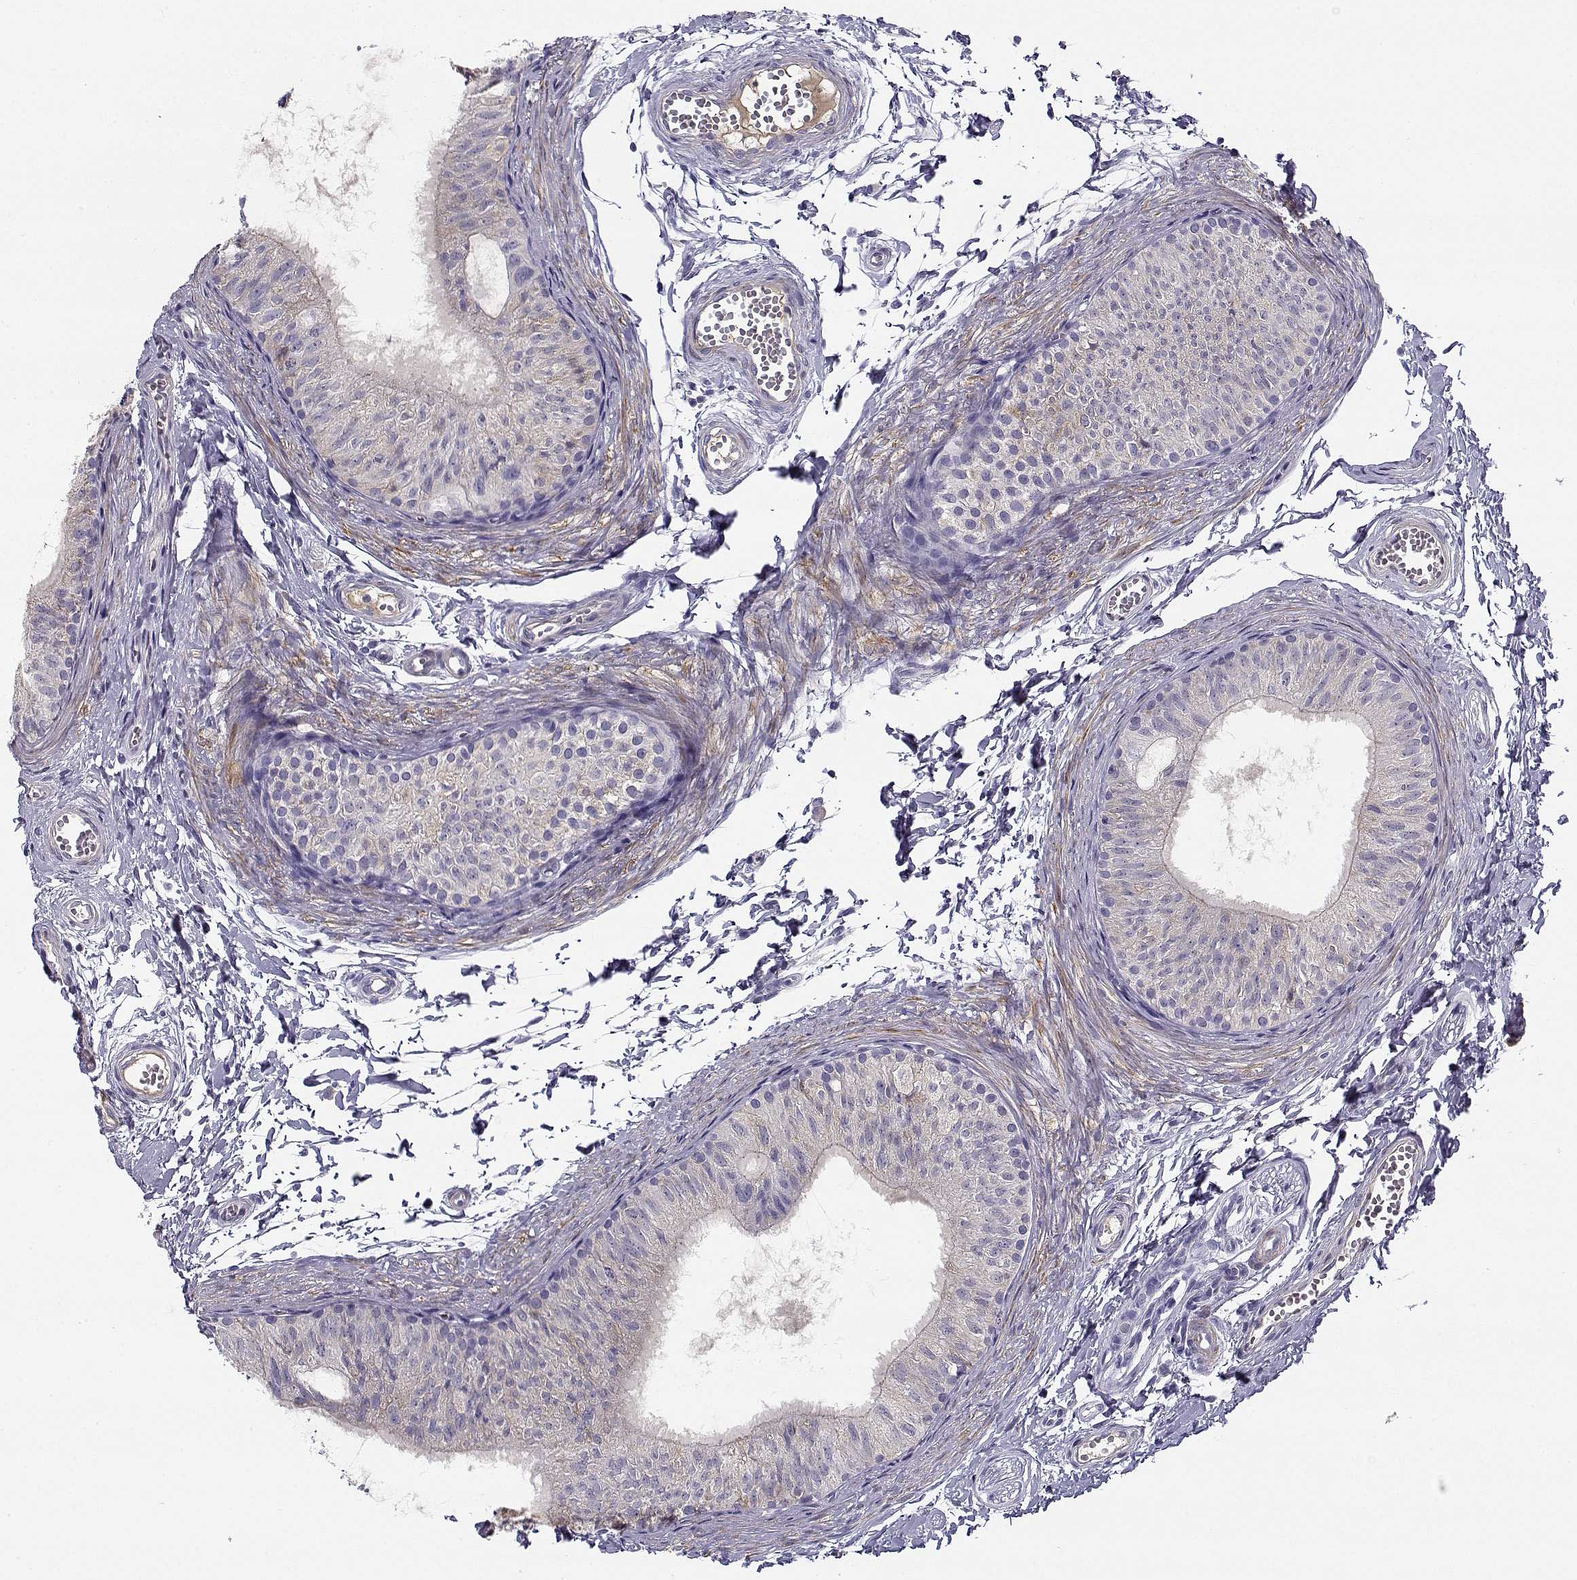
{"staining": {"intensity": "negative", "quantity": "none", "location": "none"}, "tissue": "epididymis", "cell_type": "Glandular cells", "image_type": "normal", "snomed": [{"axis": "morphology", "description": "Normal tissue, NOS"}, {"axis": "topography", "description": "Epididymis"}], "caption": "An image of epididymis stained for a protein exhibits no brown staining in glandular cells.", "gene": "CREB3L3", "patient": {"sex": "male", "age": 22}}